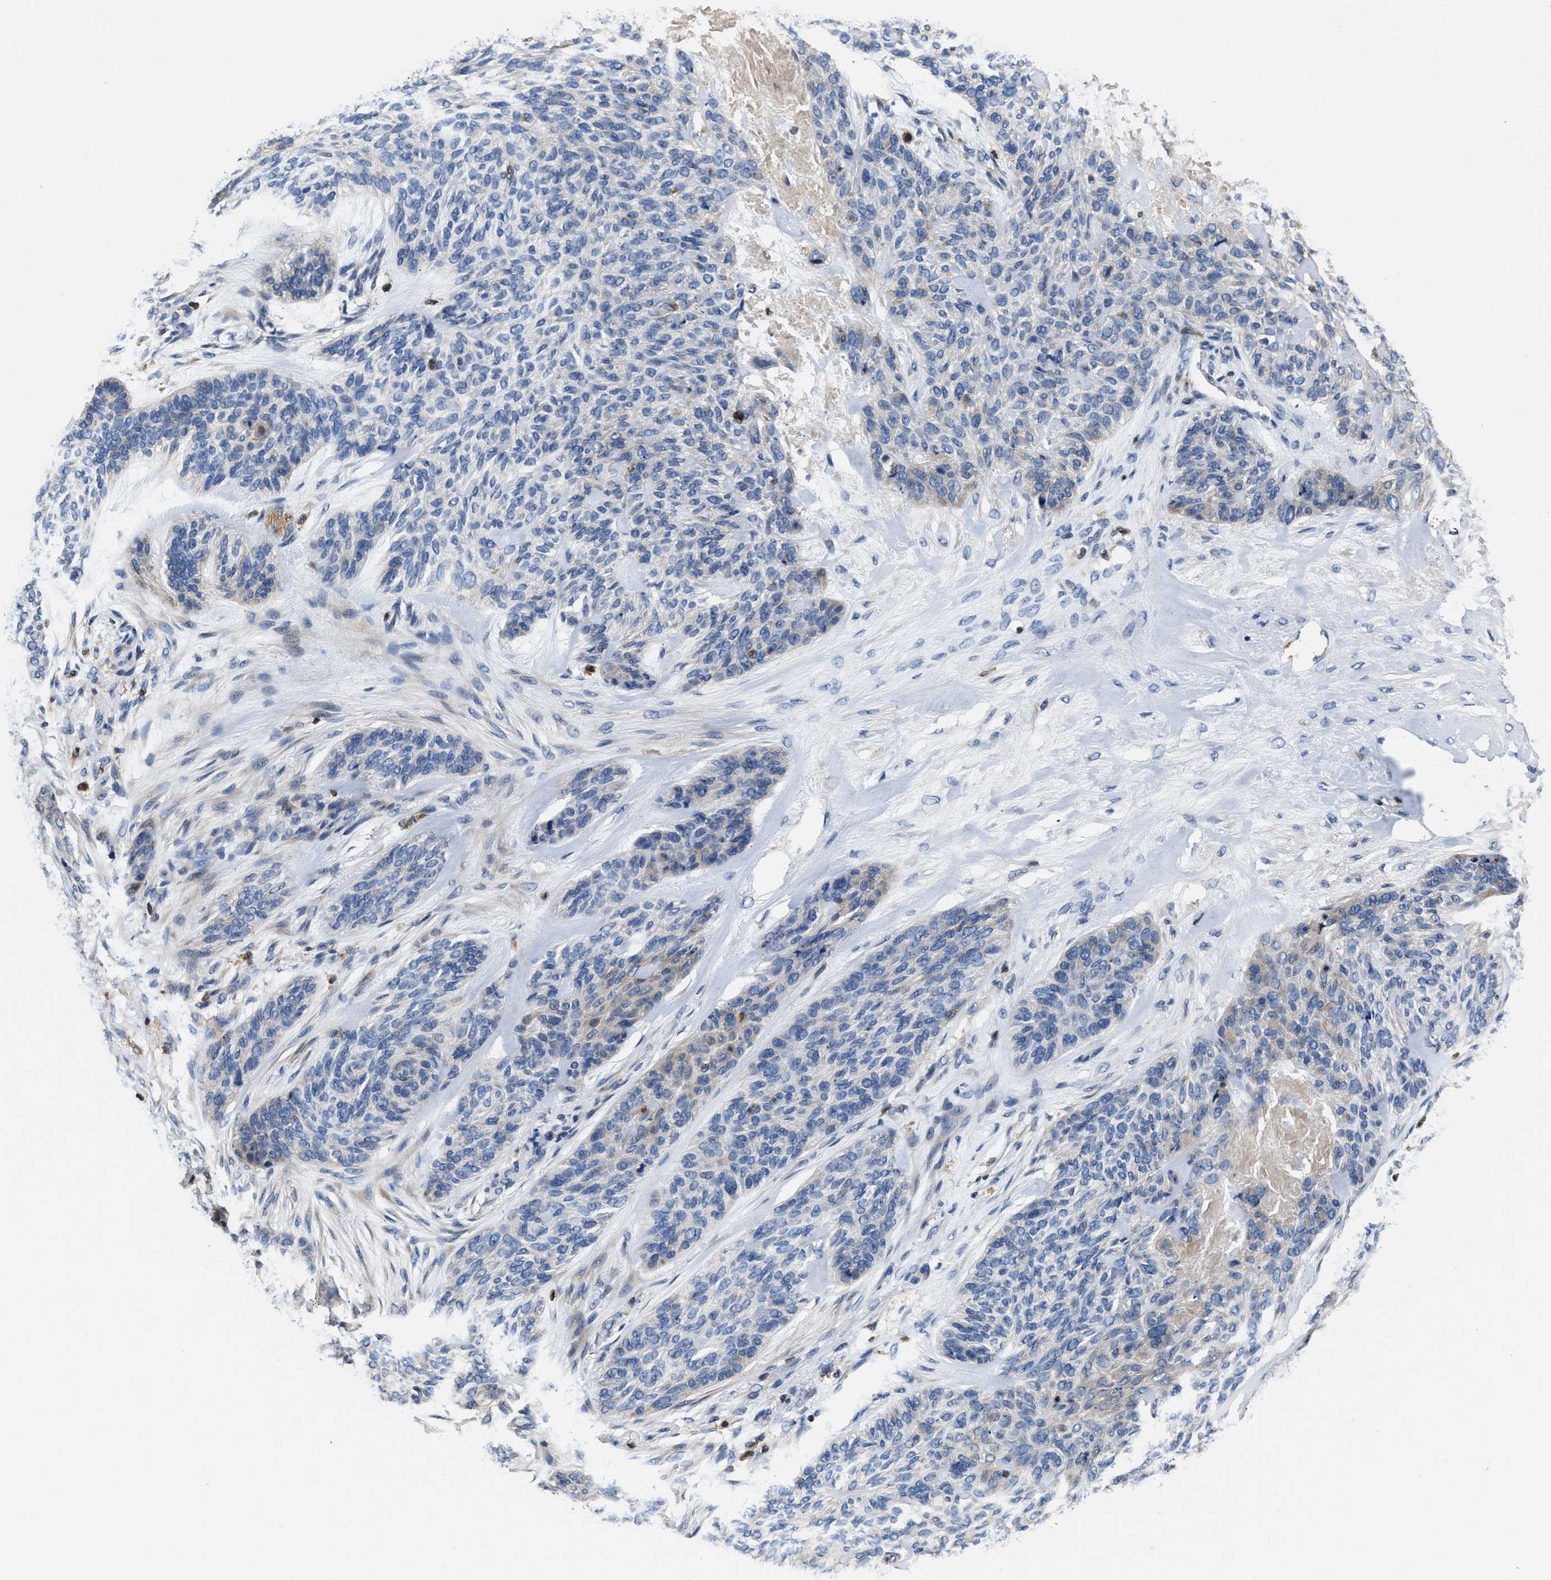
{"staining": {"intensity": "negative", "quantity": "none", "location": "none"}, "tissue": "skin cancer", "cell_type": "Tumor cells", "image_type": "cancer", "snomed": [{"axis": "morphology", "description": "Basal cell carcinoma"}, {"axis": "topography", "description": "Skin"}], "caption": "The immunohistochemistry photomicrograph has no significant positivity in tumor cells of skin cancer tissue.", "gene": "RGS10", "patient": {"sex": "male", "age": 55}}